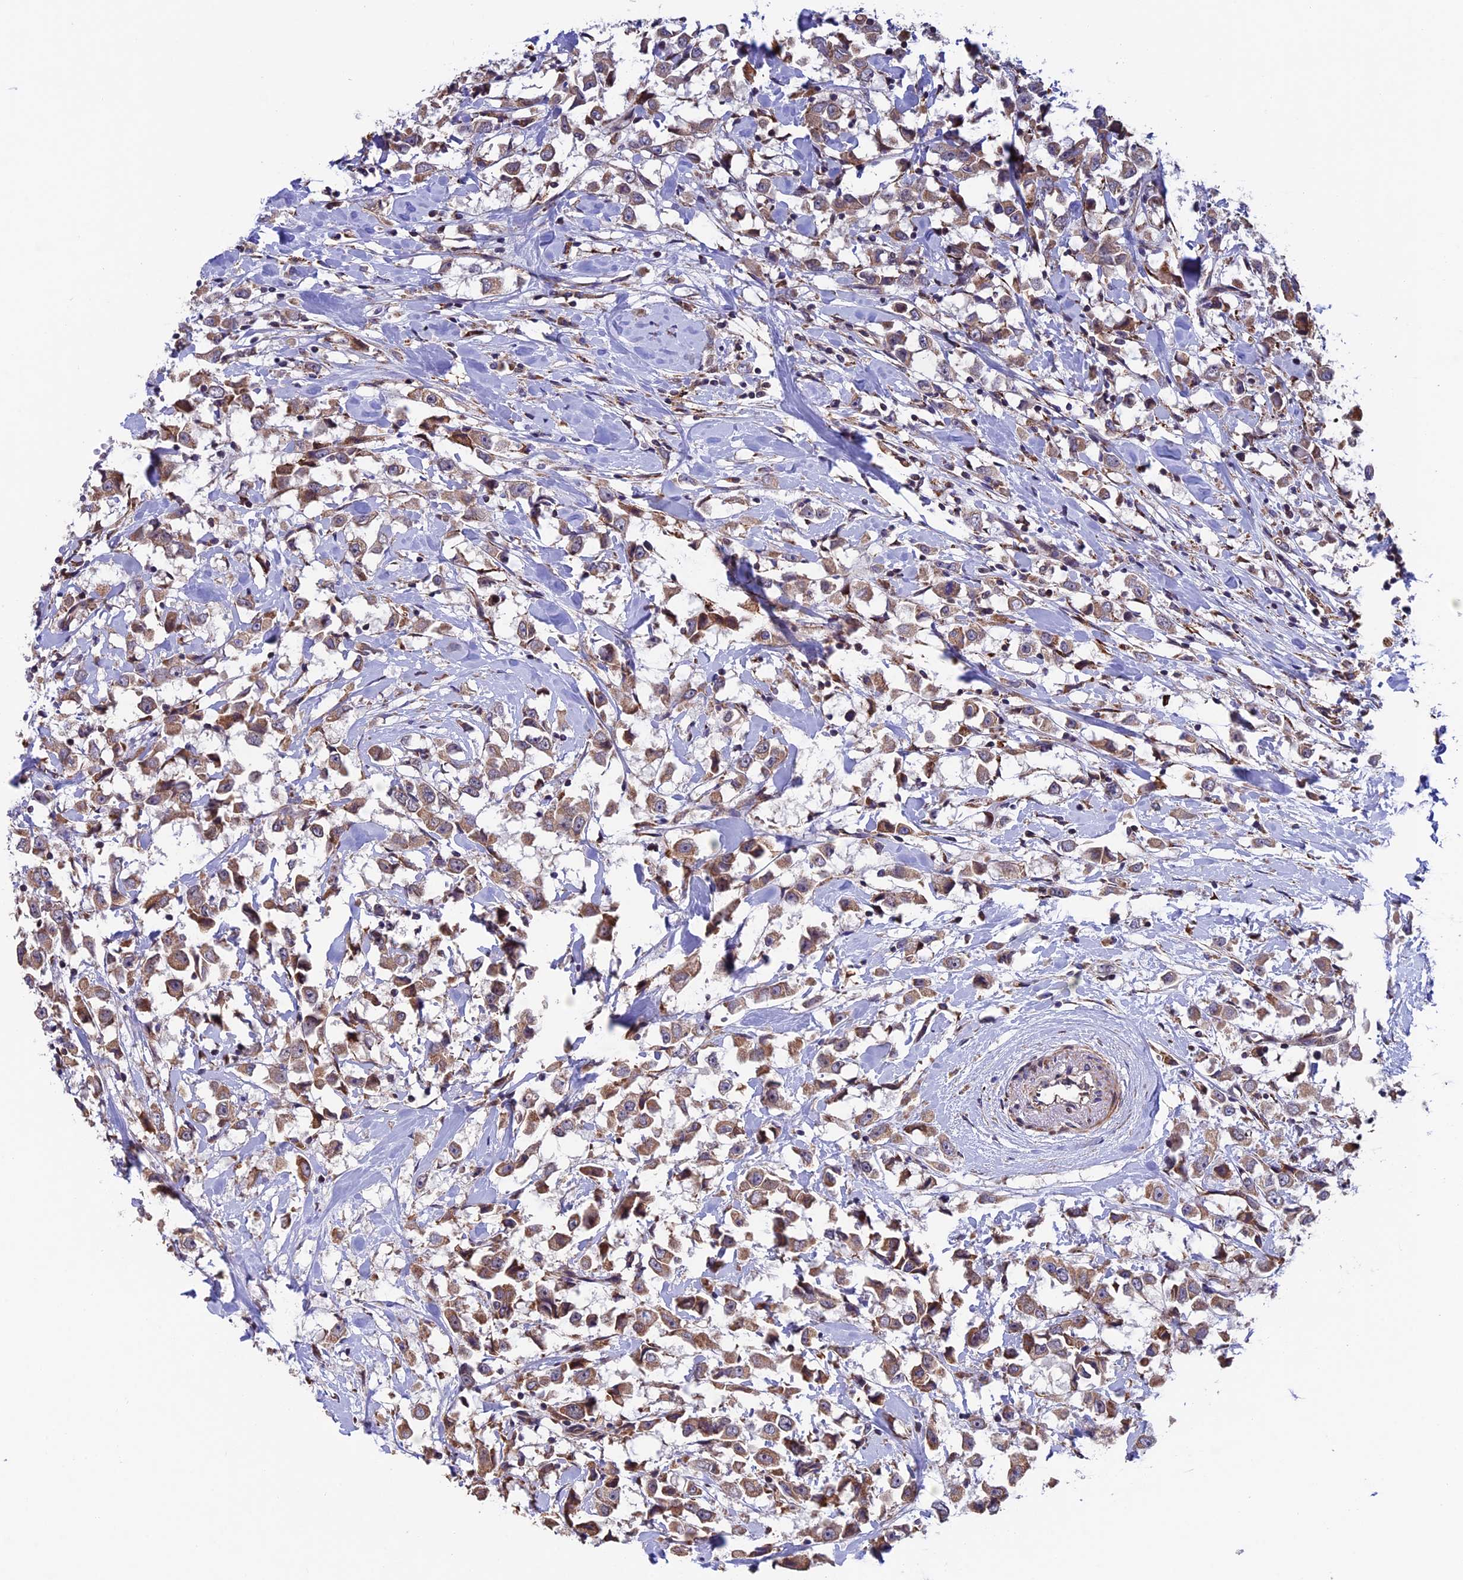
{"staining": {"intensity": "moderate", "quantity": ">75%", "location": "cytoplasmic/membranous"}, "tissue": "breast cancer", "cell_type": "Tumor cells", "image_type": "cancer", "snomed": [{"axis": "morphology", "description": "Duct carcinoma"}, {"axis": "topography", "description": "Breast"}], "caption": "Human breast infiltrating ductal carcinoma stained with a brown dye exhibits moderate cytoplasmic/membranous positive positivity in approximately >75% of tumor cells.", "gene": "RNF17", "patient": {"sex": "female", "age": 61}}